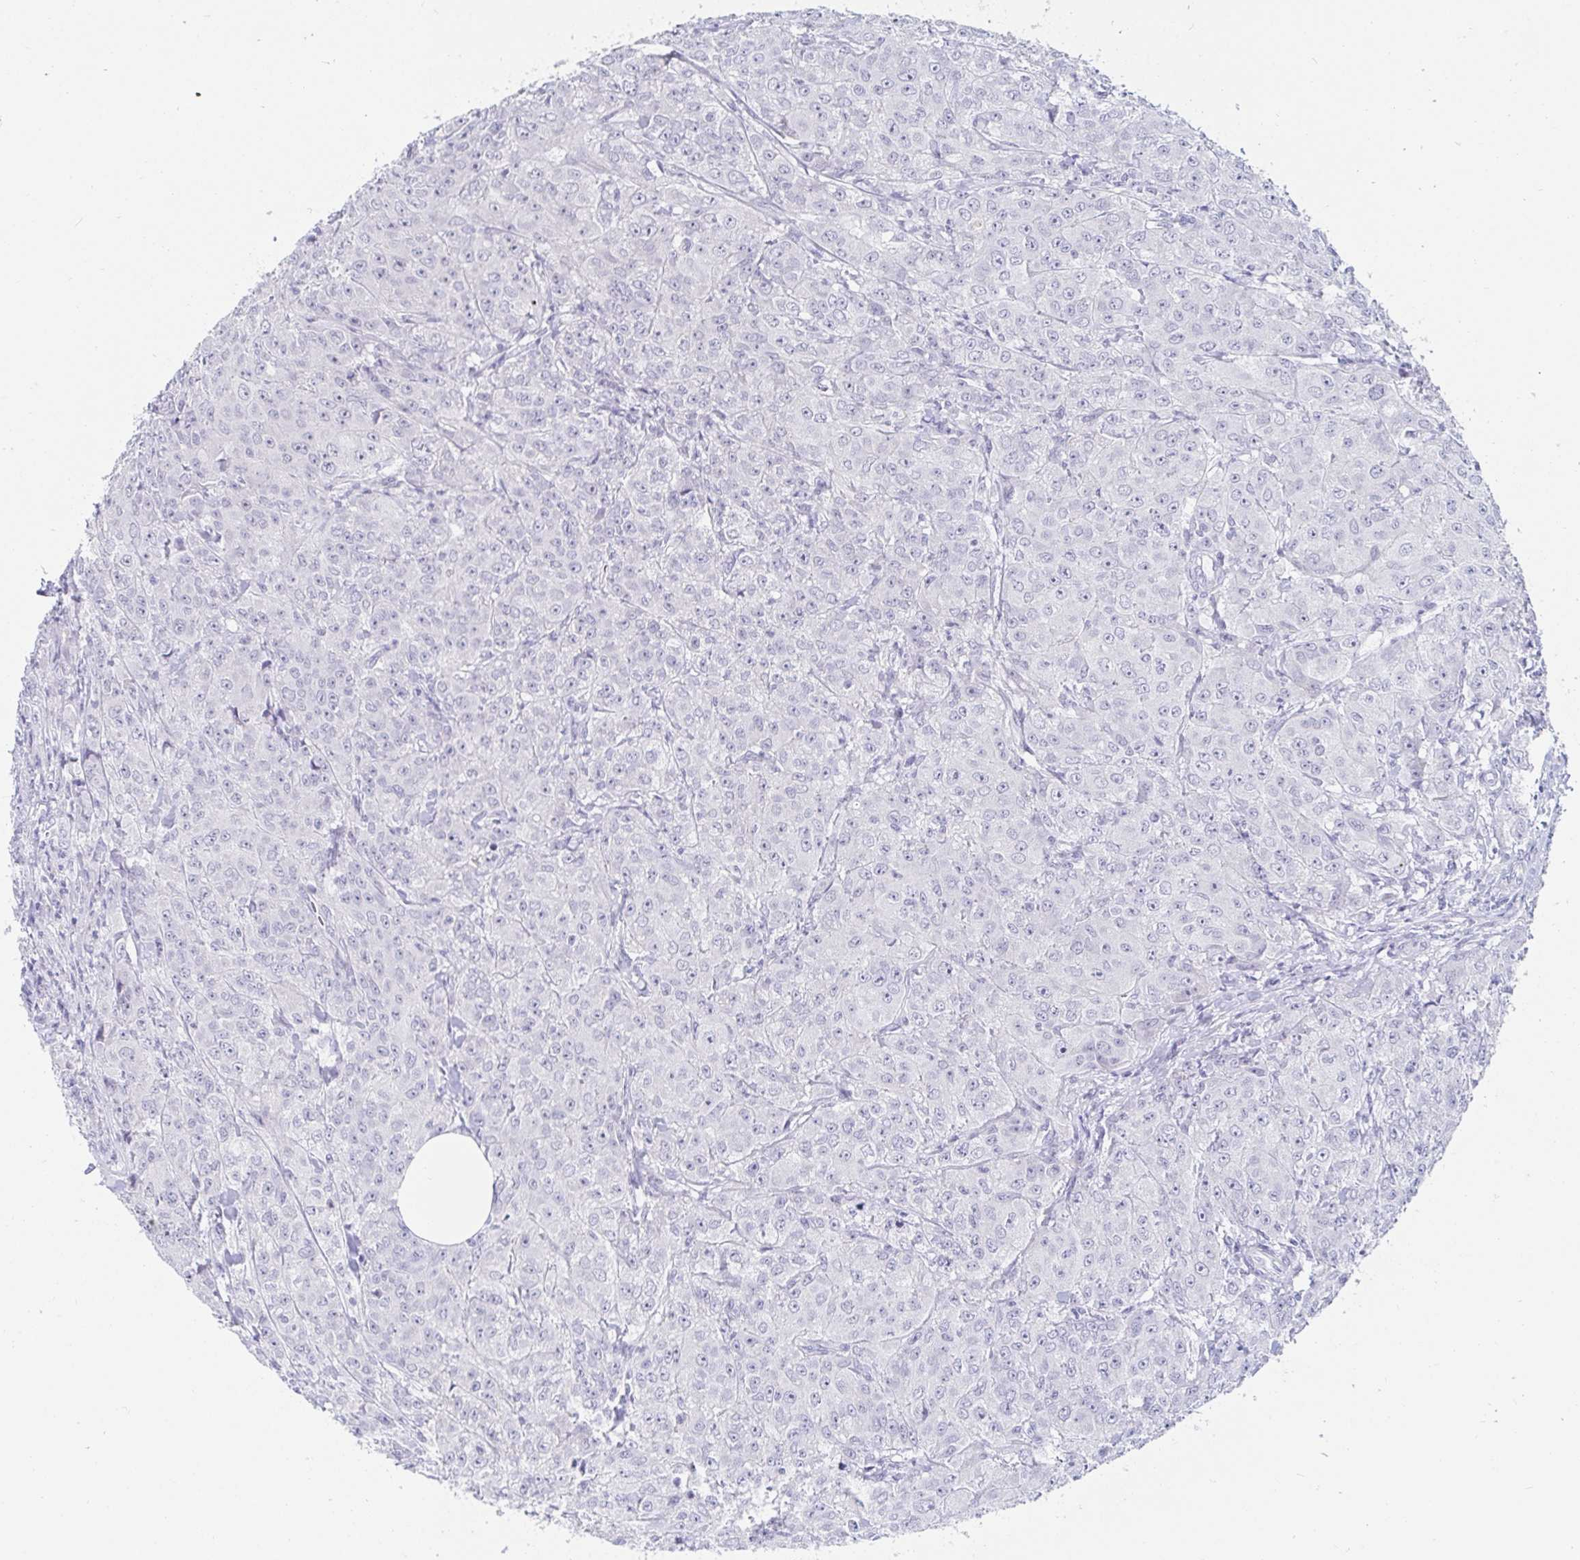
{"staining": {"intensity": "negative", "quantity": "none", "location": "none"}, "tissue": "breast cancer", "cell_type": "Tumor cells", "image_type": "cancer", "snomed": [{"axis": "morphology", "description": "Normal tissue, NOS"}, {"axis": "morphology", "description": "Duct carcinoma"}, {"axis": "topography", "description": "Breast"}], "caption": "There is no significant positivity in tumor cells of breast cancer.", "gene": "OR10K1", "patient": {"sex": "female", "age": 43}}